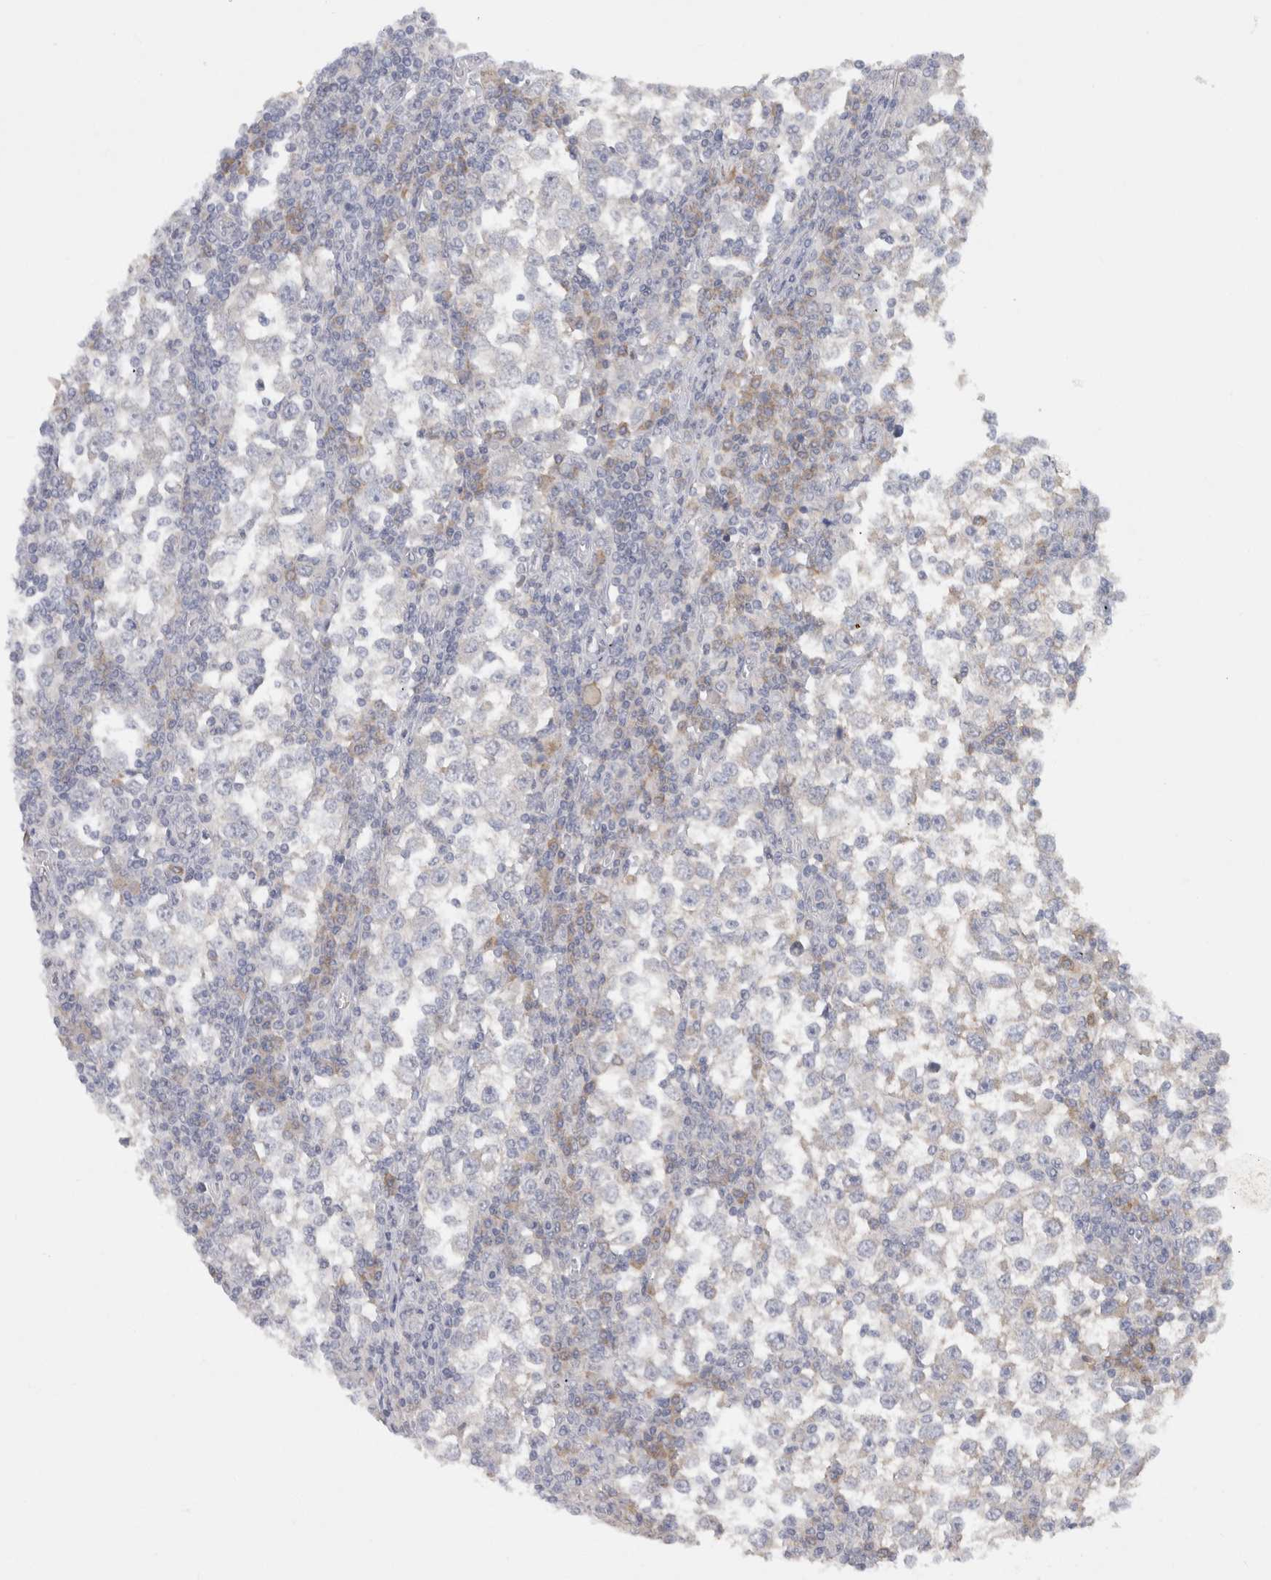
{"staining": {"intensity": "negative", "quantity": "none", "location": "none"}, "tissue": "testis cancer", "cell_type": "Tumor cells", "image_type": "cancer", "snomed": [{"axis": "morphology", "description": "Seminoma, NOS"}, {"axis": "topography", "description": "Testis"}], "caption": "This is an IHC image of testis cancer. There is no positivity in tumor cells.", "gene": "CHRM4", "patient": {"sex": "male", "age": 65}}